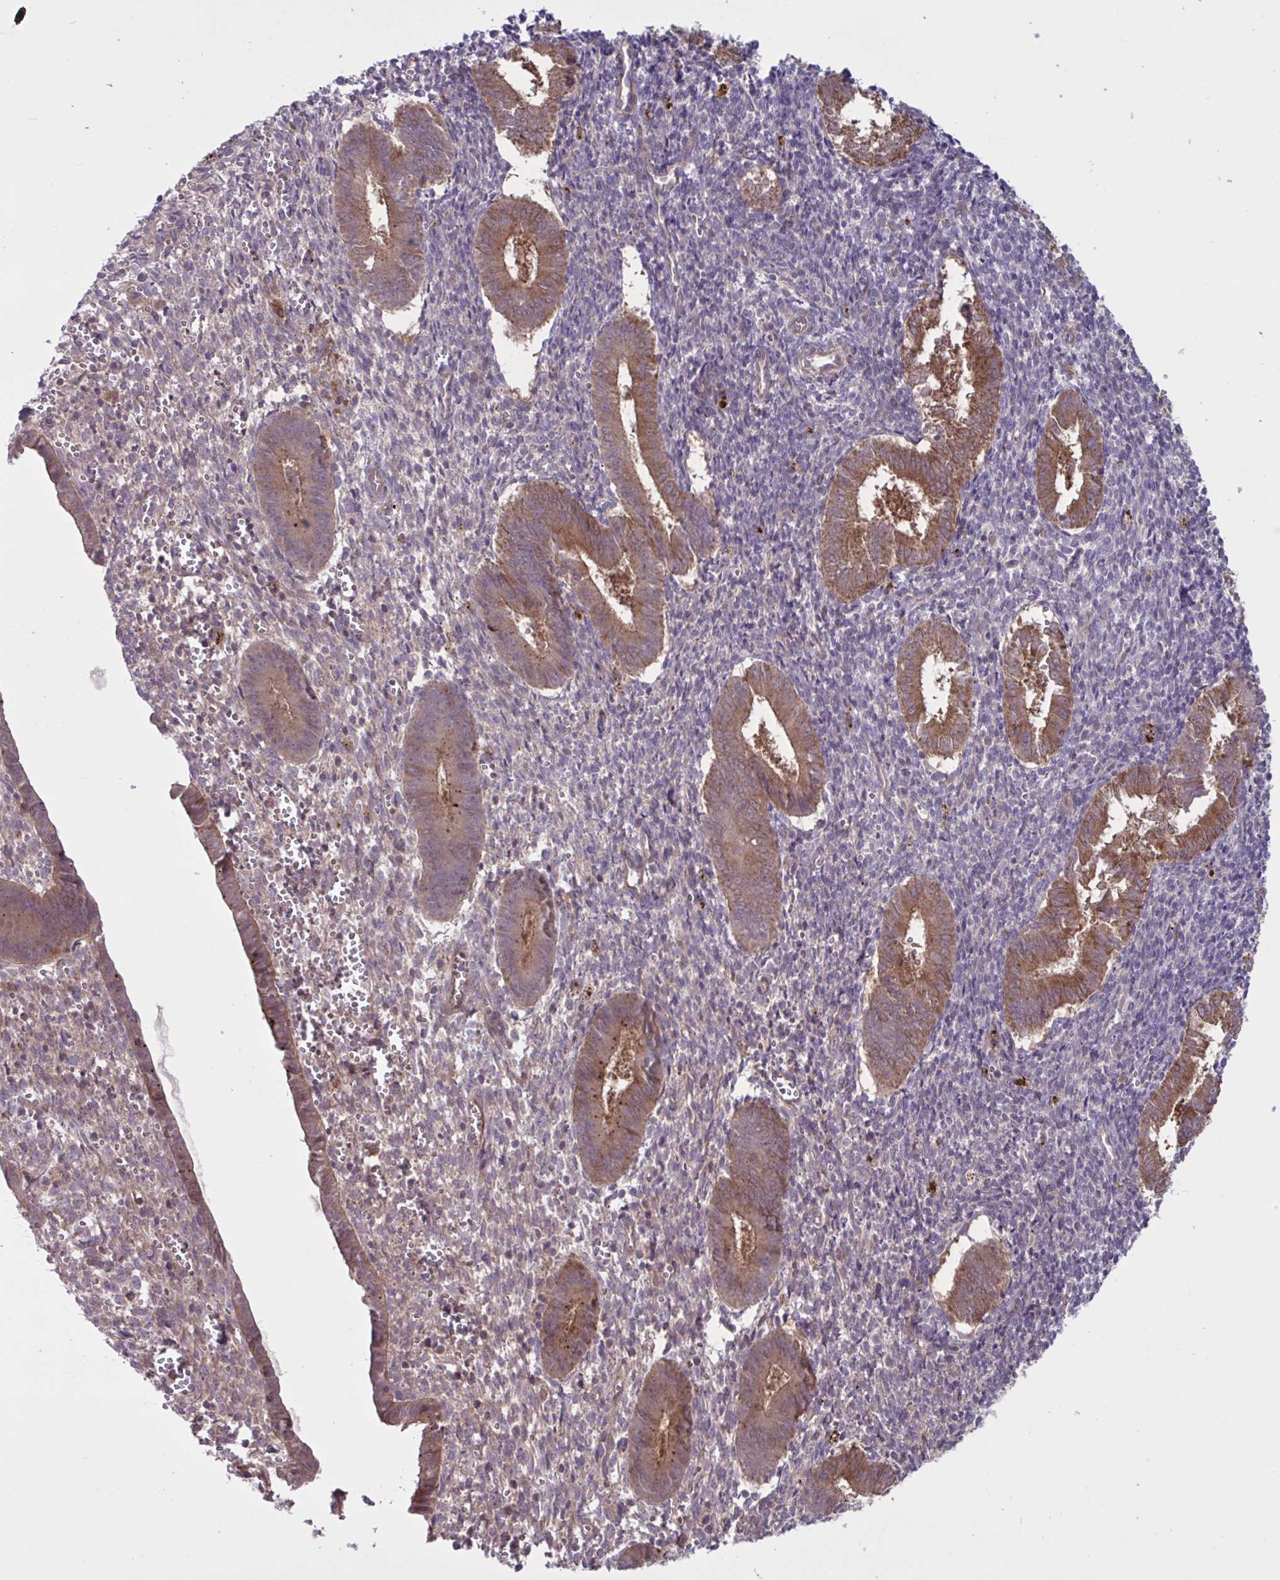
{"staining": {"intensity": "weak", "quantity": "25%-75%", "location": "cytoplasmic/membranous"}, "tissue": "endometrium", "cell_type": "Cells in endometrial stroma", "image_type": "normal", "snomed": [{"axis": "morphology", "description": "Normal tissue, NOS"}, {"axis": "topography", "description": "Endometrium"}], "caption": "Immunohistochemical staining of unremarkable human endometrium reveals low levels of weak cytoplasmic/membranous staining in about 25%-75% of cells in endometrial stroma.", "gene": "GLTP", "patient": {"sex": "female", "age": 25}}